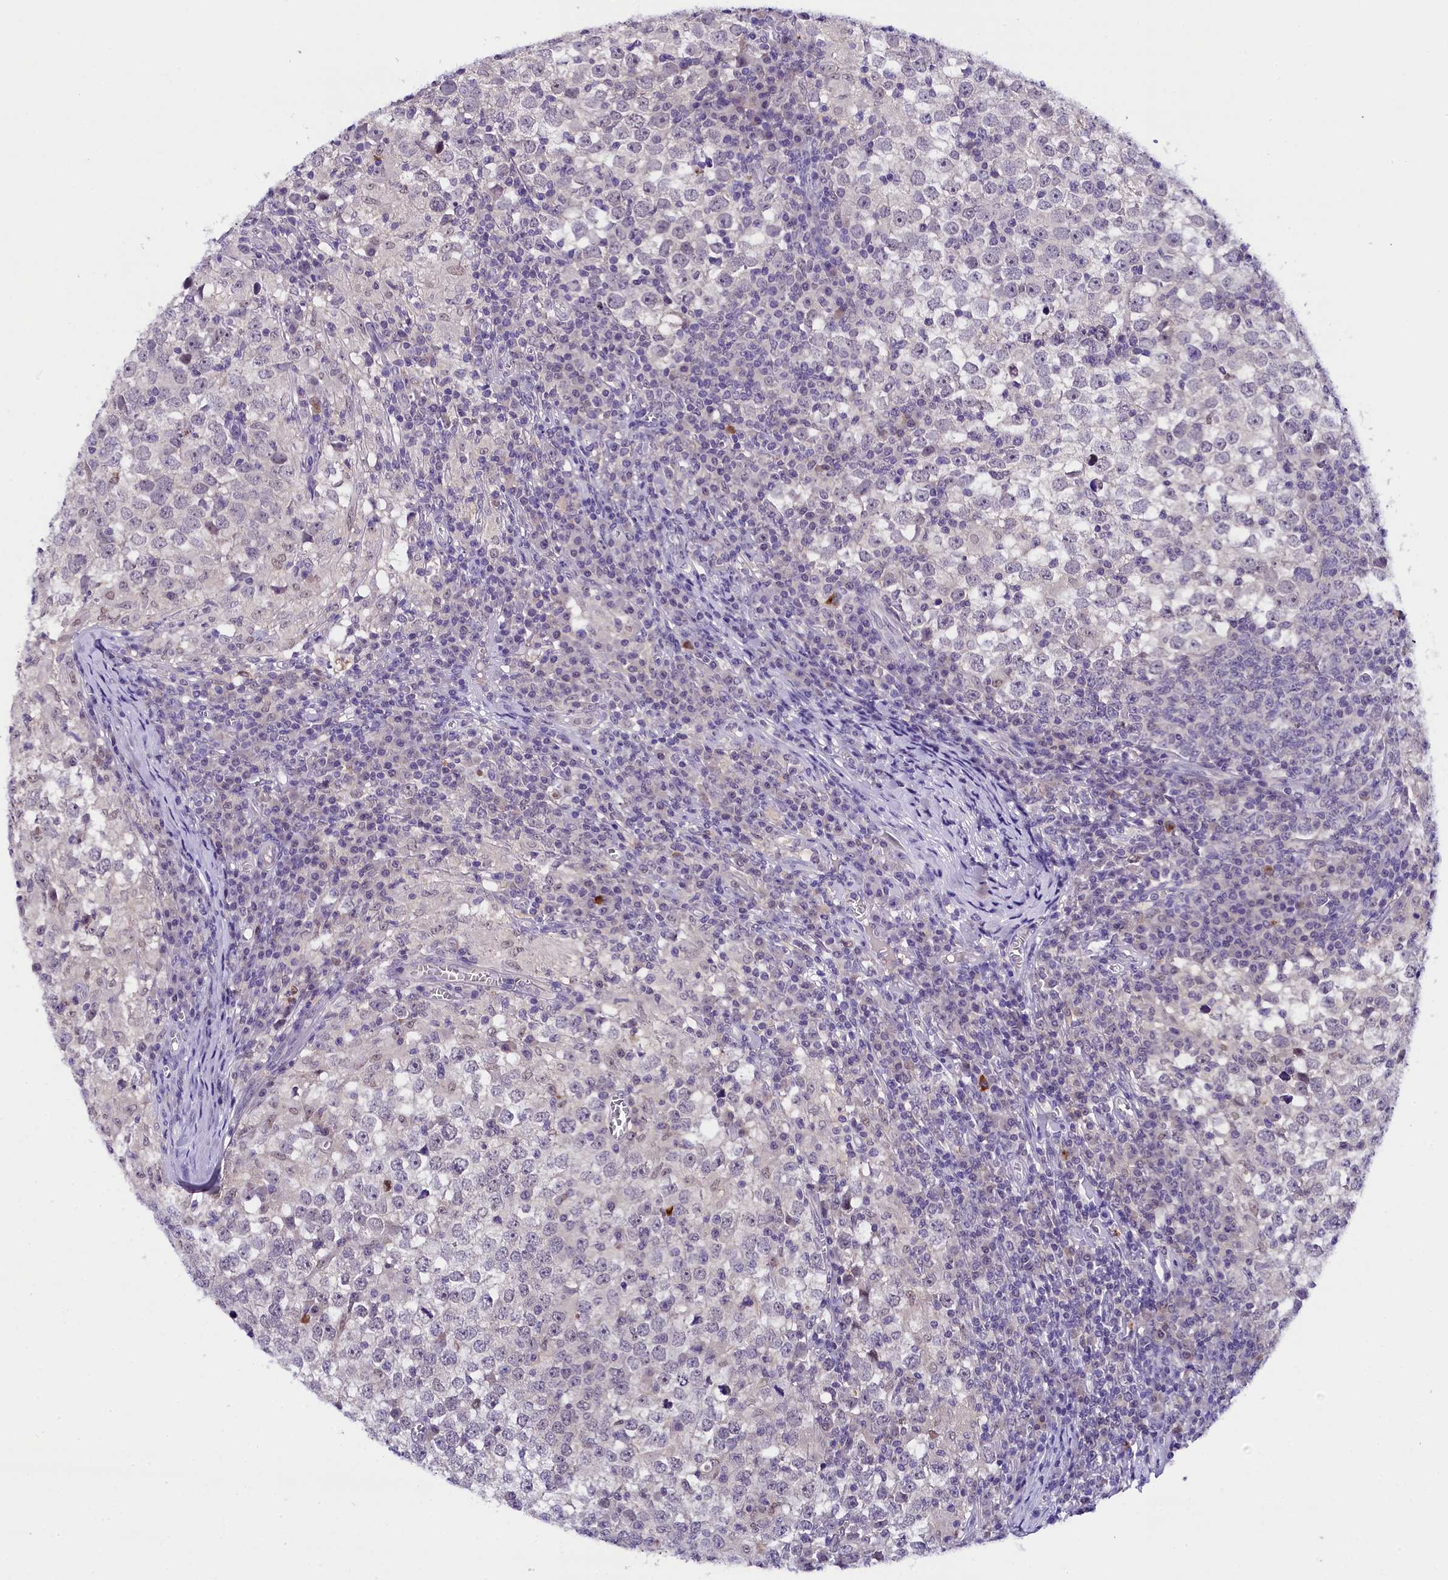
{"staining": {"intensity": "negative", "quantity": "none", "location": "none"}, "tissue": "testis cancer", "cell_type": "Tumor cells", "image_type": "cancer", "snomed": [{"axis": "morphology", "description": "Seminoma, NOS"}, {"axis": "topography", "description": "Testis"}], "caption": "Testis seminoma stained for a protein using IHC displays no expression tumor cells.", "gene": "IQCN", "patient": {"sex": "male", "age": 65}}